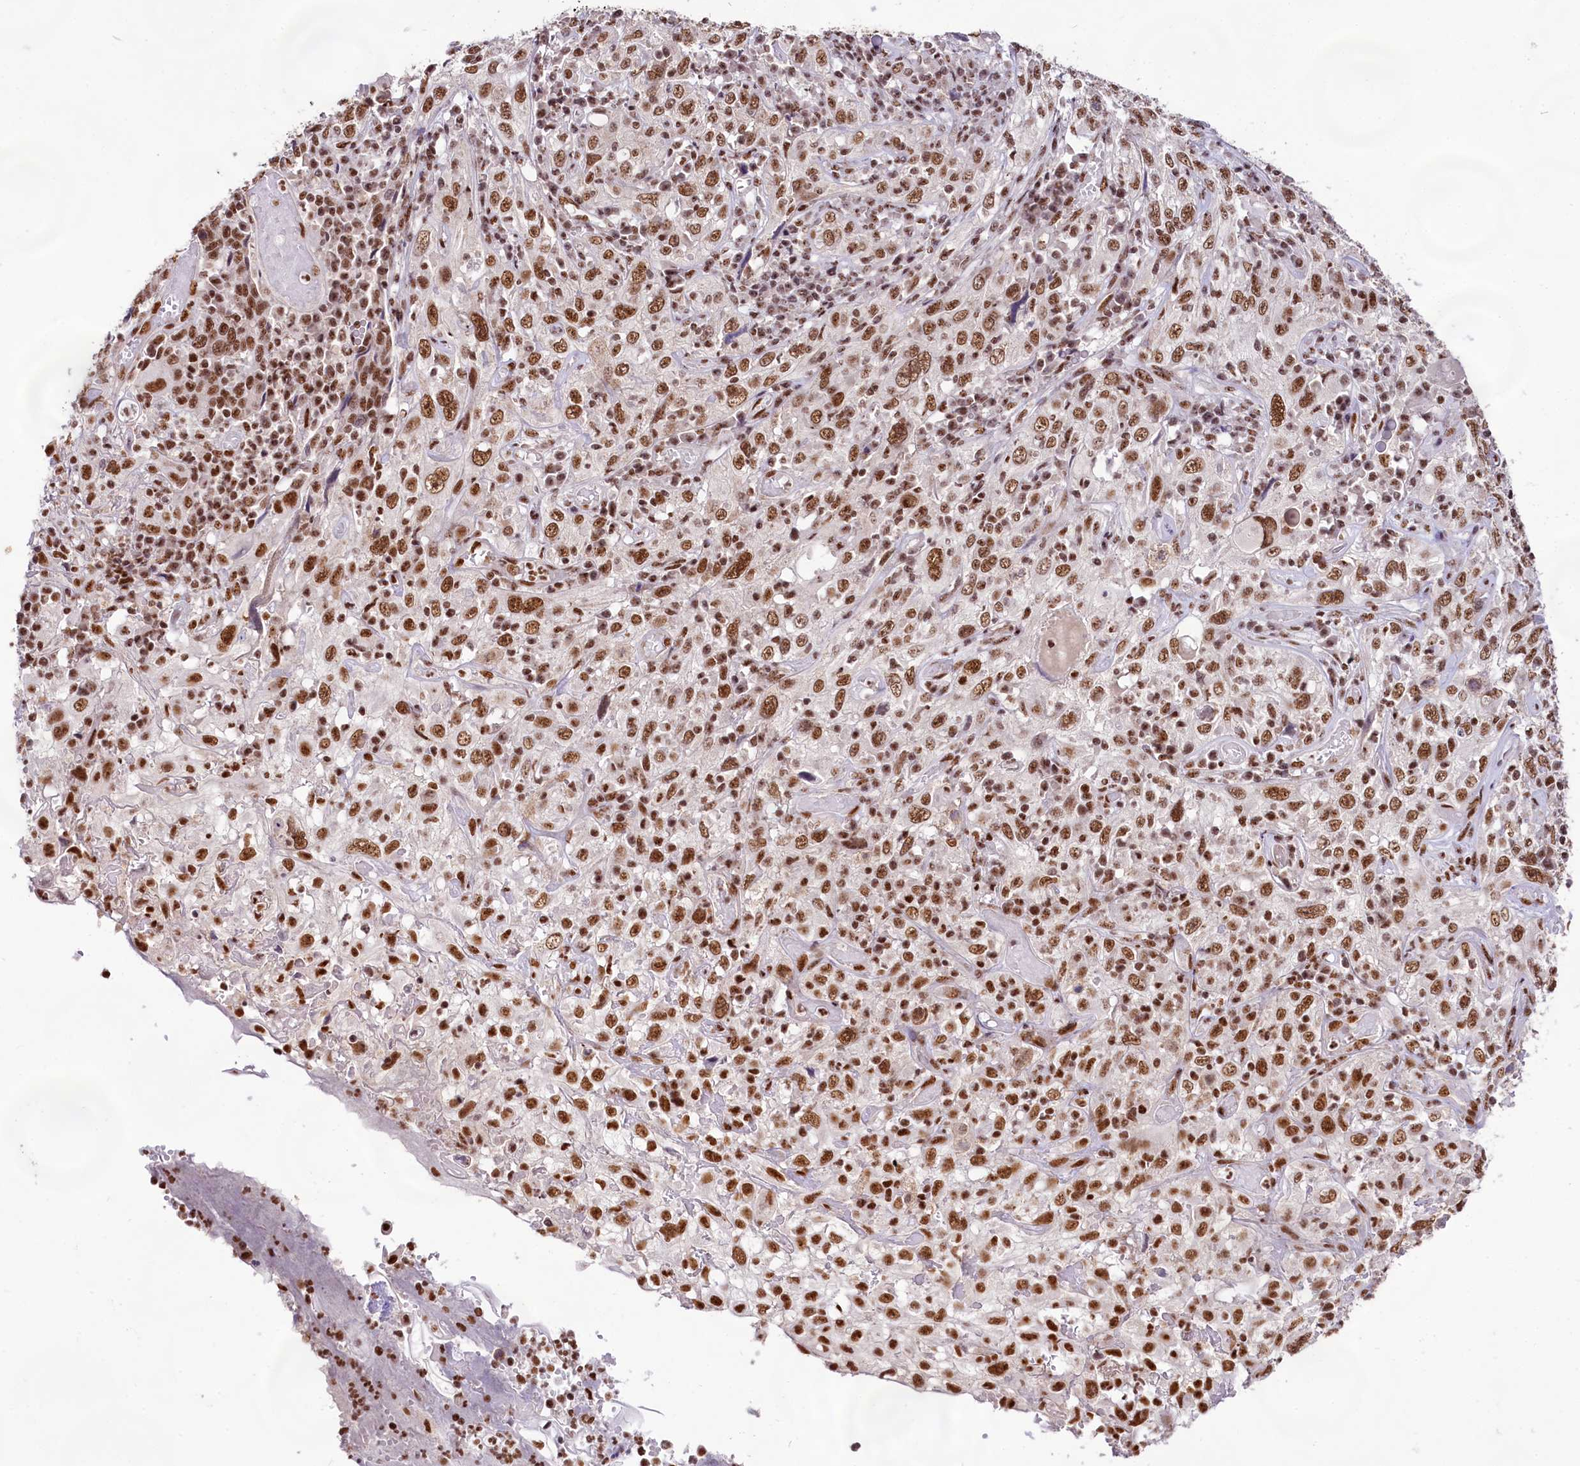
{"staining": {"intensity": "moderate", "quantity": ">75%", "location": "nuclear"}, "tissue": "cervical cancer", "cell_type": "Tumor cells", "image_type": "cancer", "snomed": [{"axis": "morphology", "description": "Squamous cell carcinoma, NOS"}, {"axis": "topography", "description": "Cervix"}], "caption": "Protein expression analysis of cervical cancer demonstrates moderate nuclear staining in about >75% of tumor cells. (Brightfield microscopy of DAB IHC at high magnification).", "gene": "HIRA", "patient": {"sex": "female", "age": 46}}